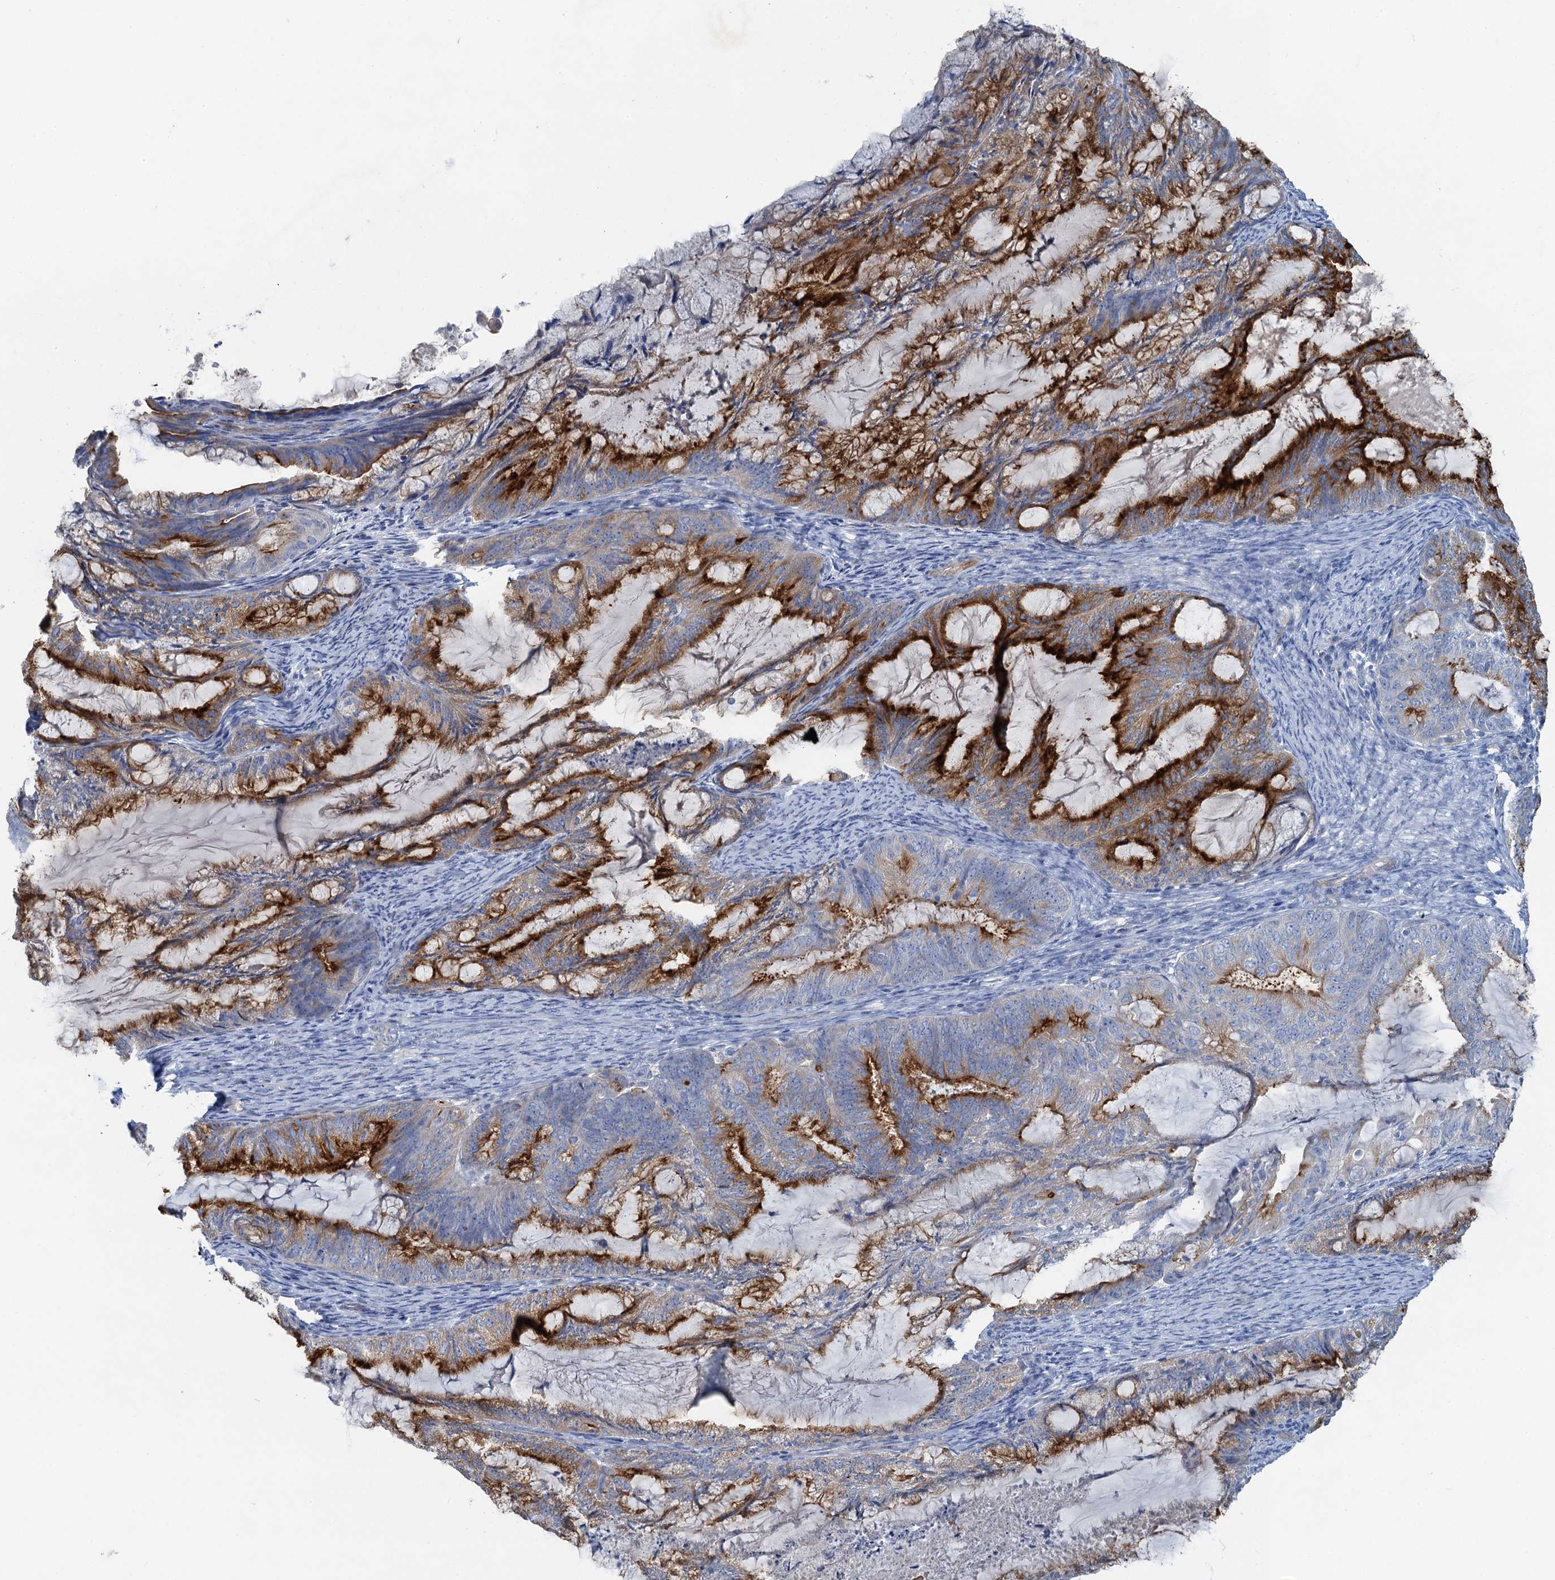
{"staining": {"intensity": "strong", "quantity": "25%-75%", "location": "cytoplasmic/membranous"}, "tissue": "endometrial cancer", "cell_type": "Tumor cells", "image_type": "cancer", "snomed": [{"axis": "morphology", "description": "Adenocarcinoma, NOS"}, {"axis": "topography", "description": "Endometrium"}], "caption": "Protein expression by immunohistochemistry (IHC) exhibits strong cytoplasmic/membranous staining in approximately 25%-75% of tumor cells in endometrial cancer (adenocarcinoma).", "gene": "PLLP", "patient": {"sex": "female", "age": 86}}